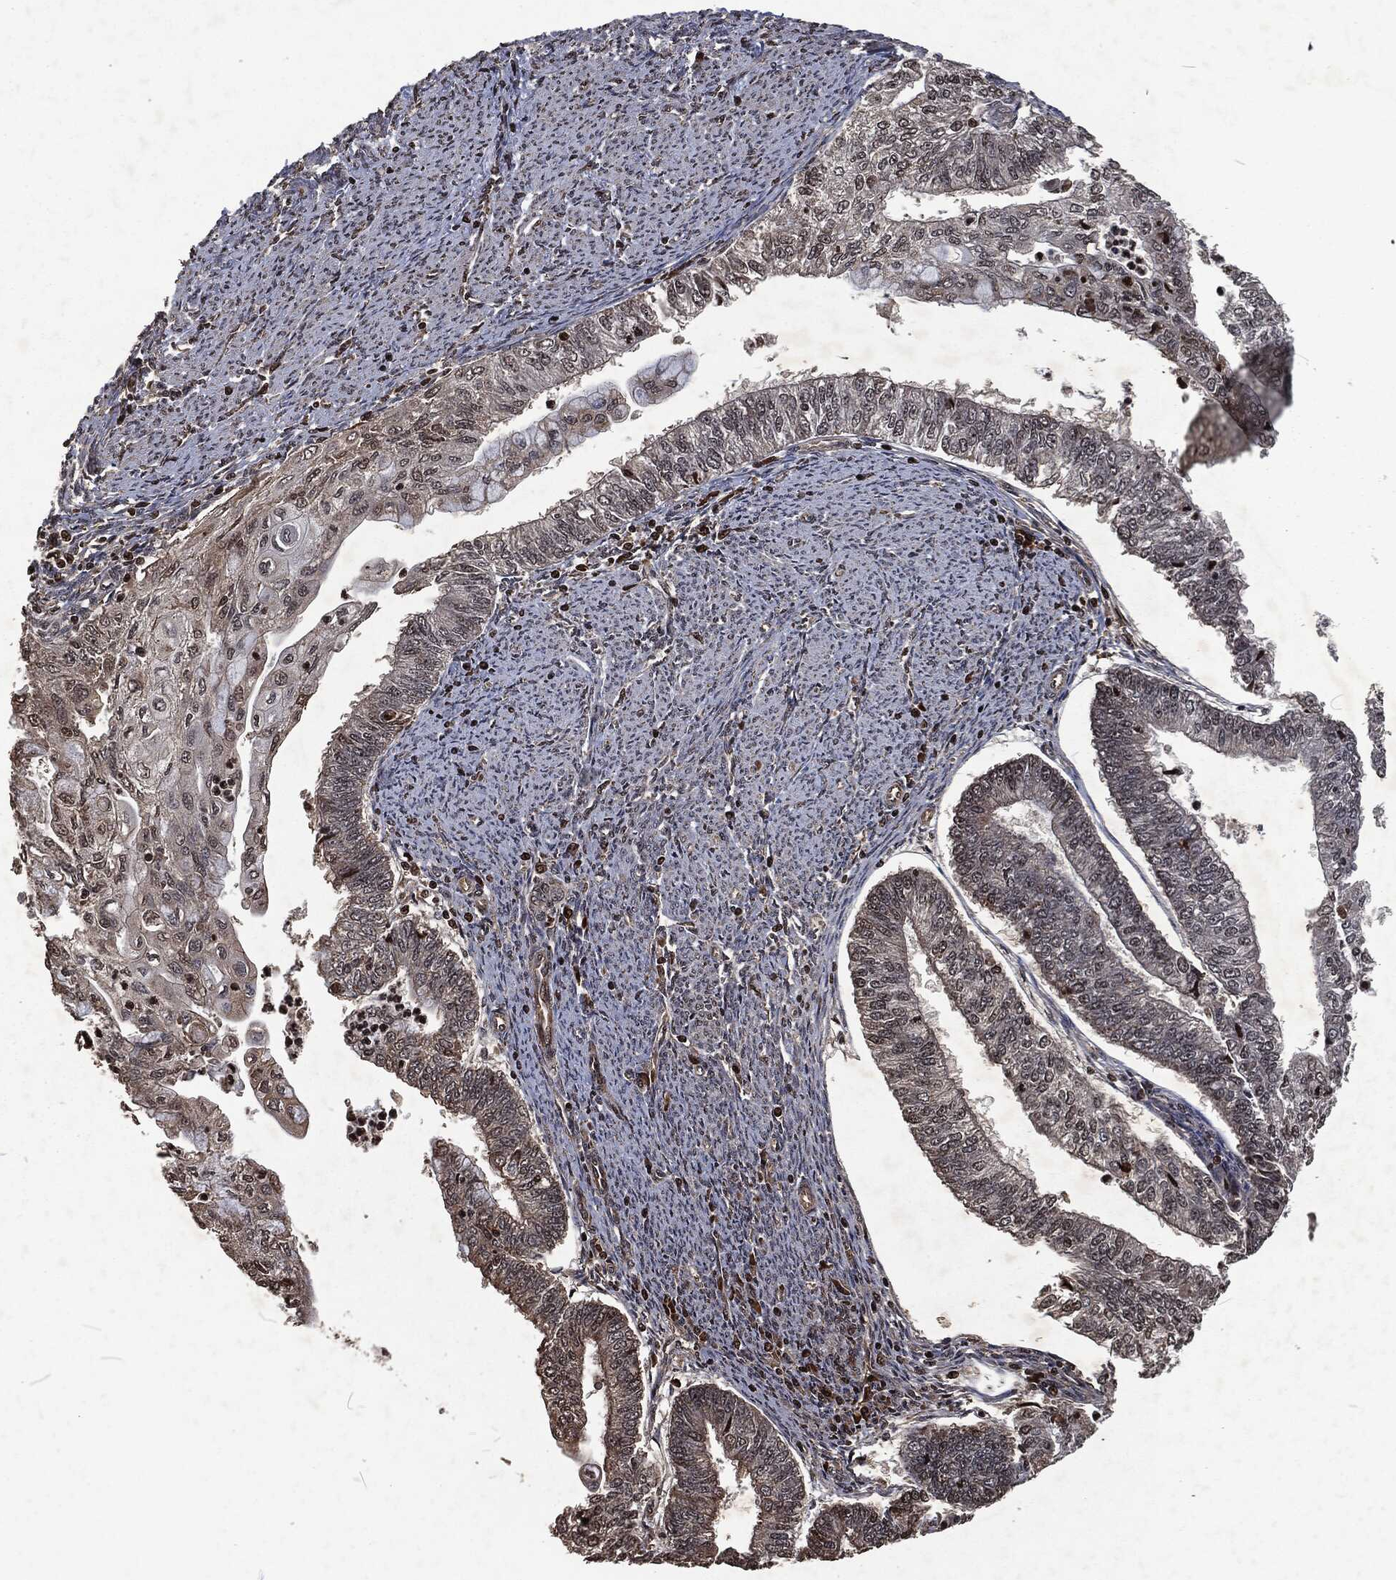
{"staining": {"intensity": "moderate", "quantity": "<25%", "location": "nuclear"}, "tissue": "endometrial cancer", "cell_type": "Tumor cells", "image_type": "cancer", "snomed": [{"axis": "morphology", "description": "Adenocarcinoma, NOS"}, {"axis": "topography", "description": "Endometrium"}], "caption": "Moderate nuclear expression for a protein is seen in approximately <25% of tumor cells of endometrial cancer using immunohistochemistry (IHC).", "gene": "SNAI1", "patient": {"sex": "female", "age": 59}}